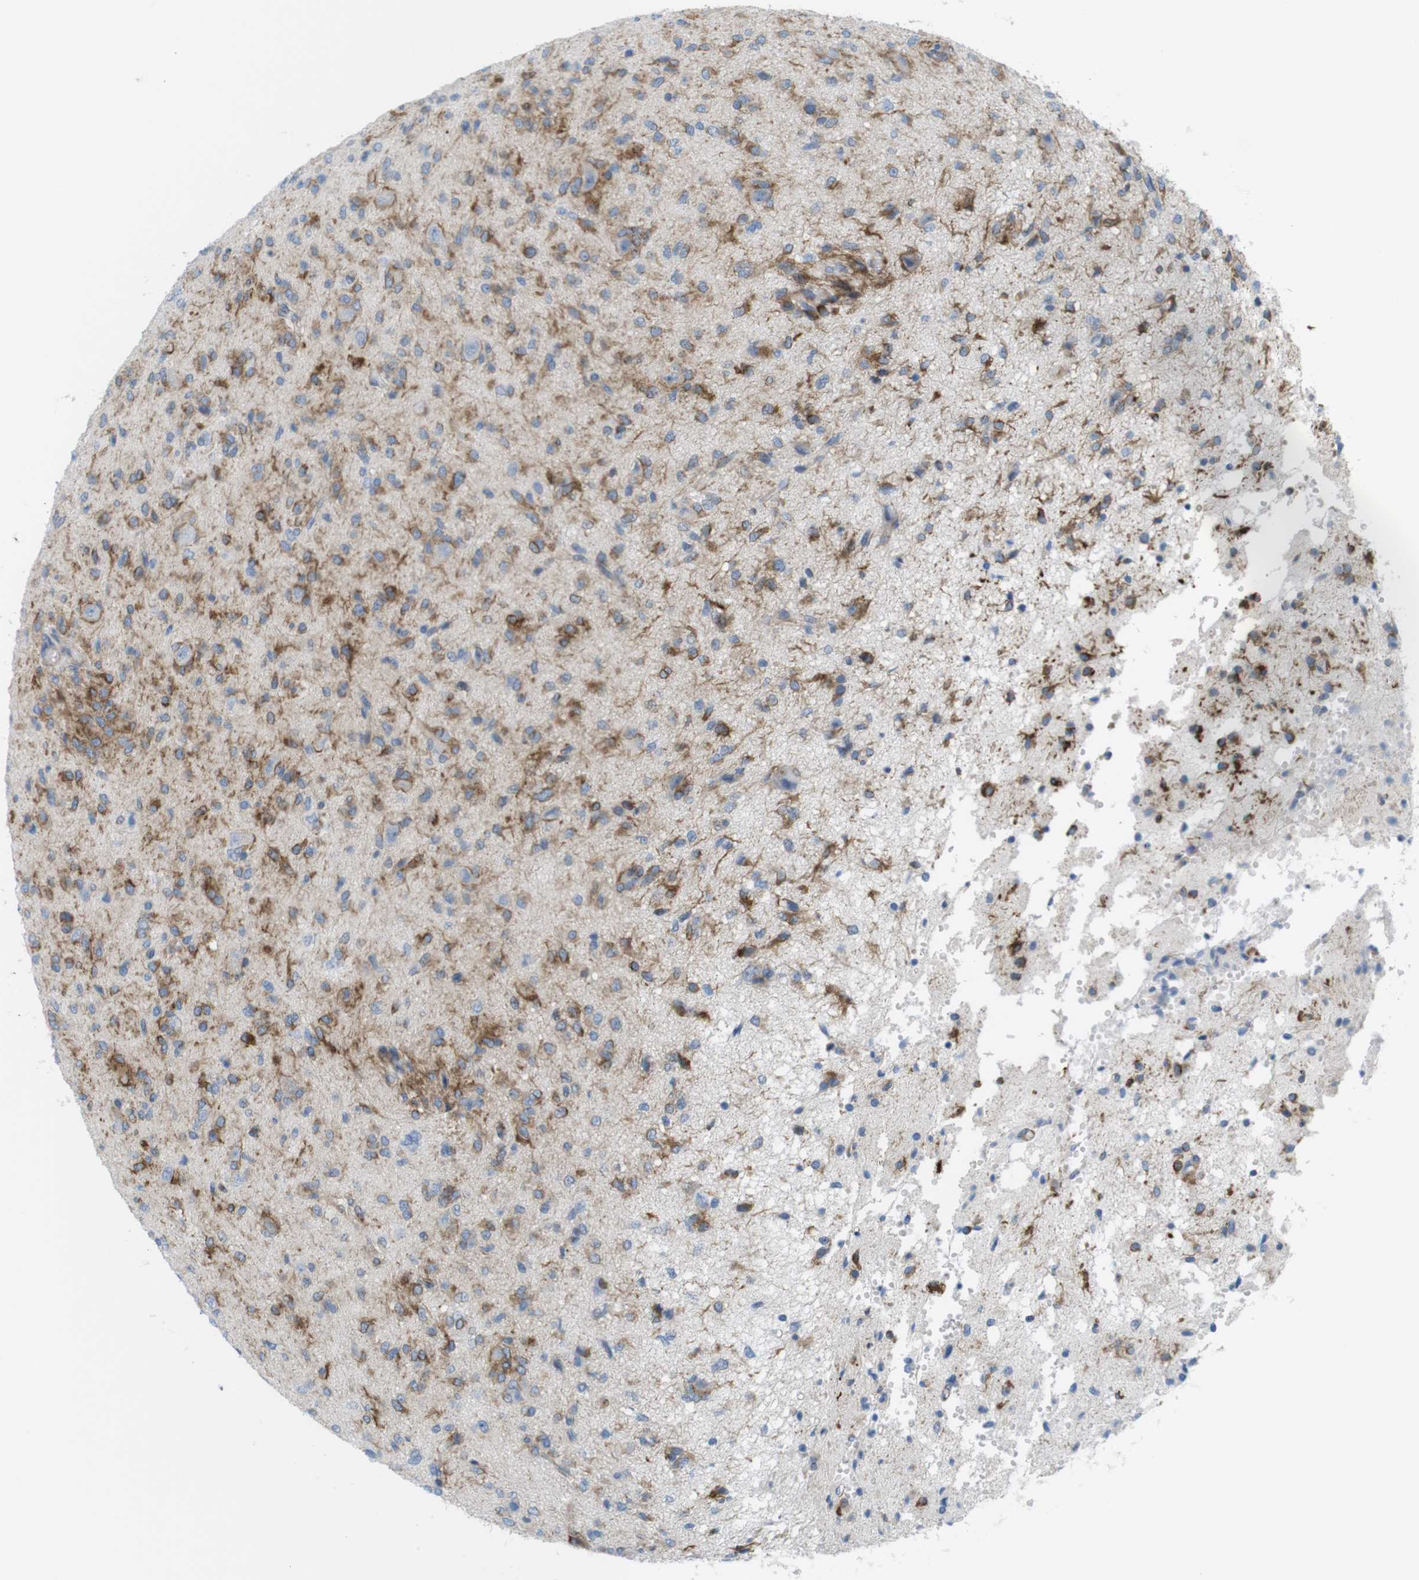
{"staining": {"intensity": "strong", "quantity": "25%-75%", "location": "cytoplasmic/membranous"}, "tissue": "glioma", "cell_type": "Tumor cells", "image_type": "cancer", "snomed": [{"axis": "morphology", "description": "Glioma, malignant, High grade"}, {"axis": "topography", "description": "Brain"}], "caption": "Protein expression analysis of glioma reveals strong cytoplasmic/membranous positivity in approximately 25%-75% of tumor cells.", "gene": "MYH9", "patient": {"sex": "female", "age": 59}}